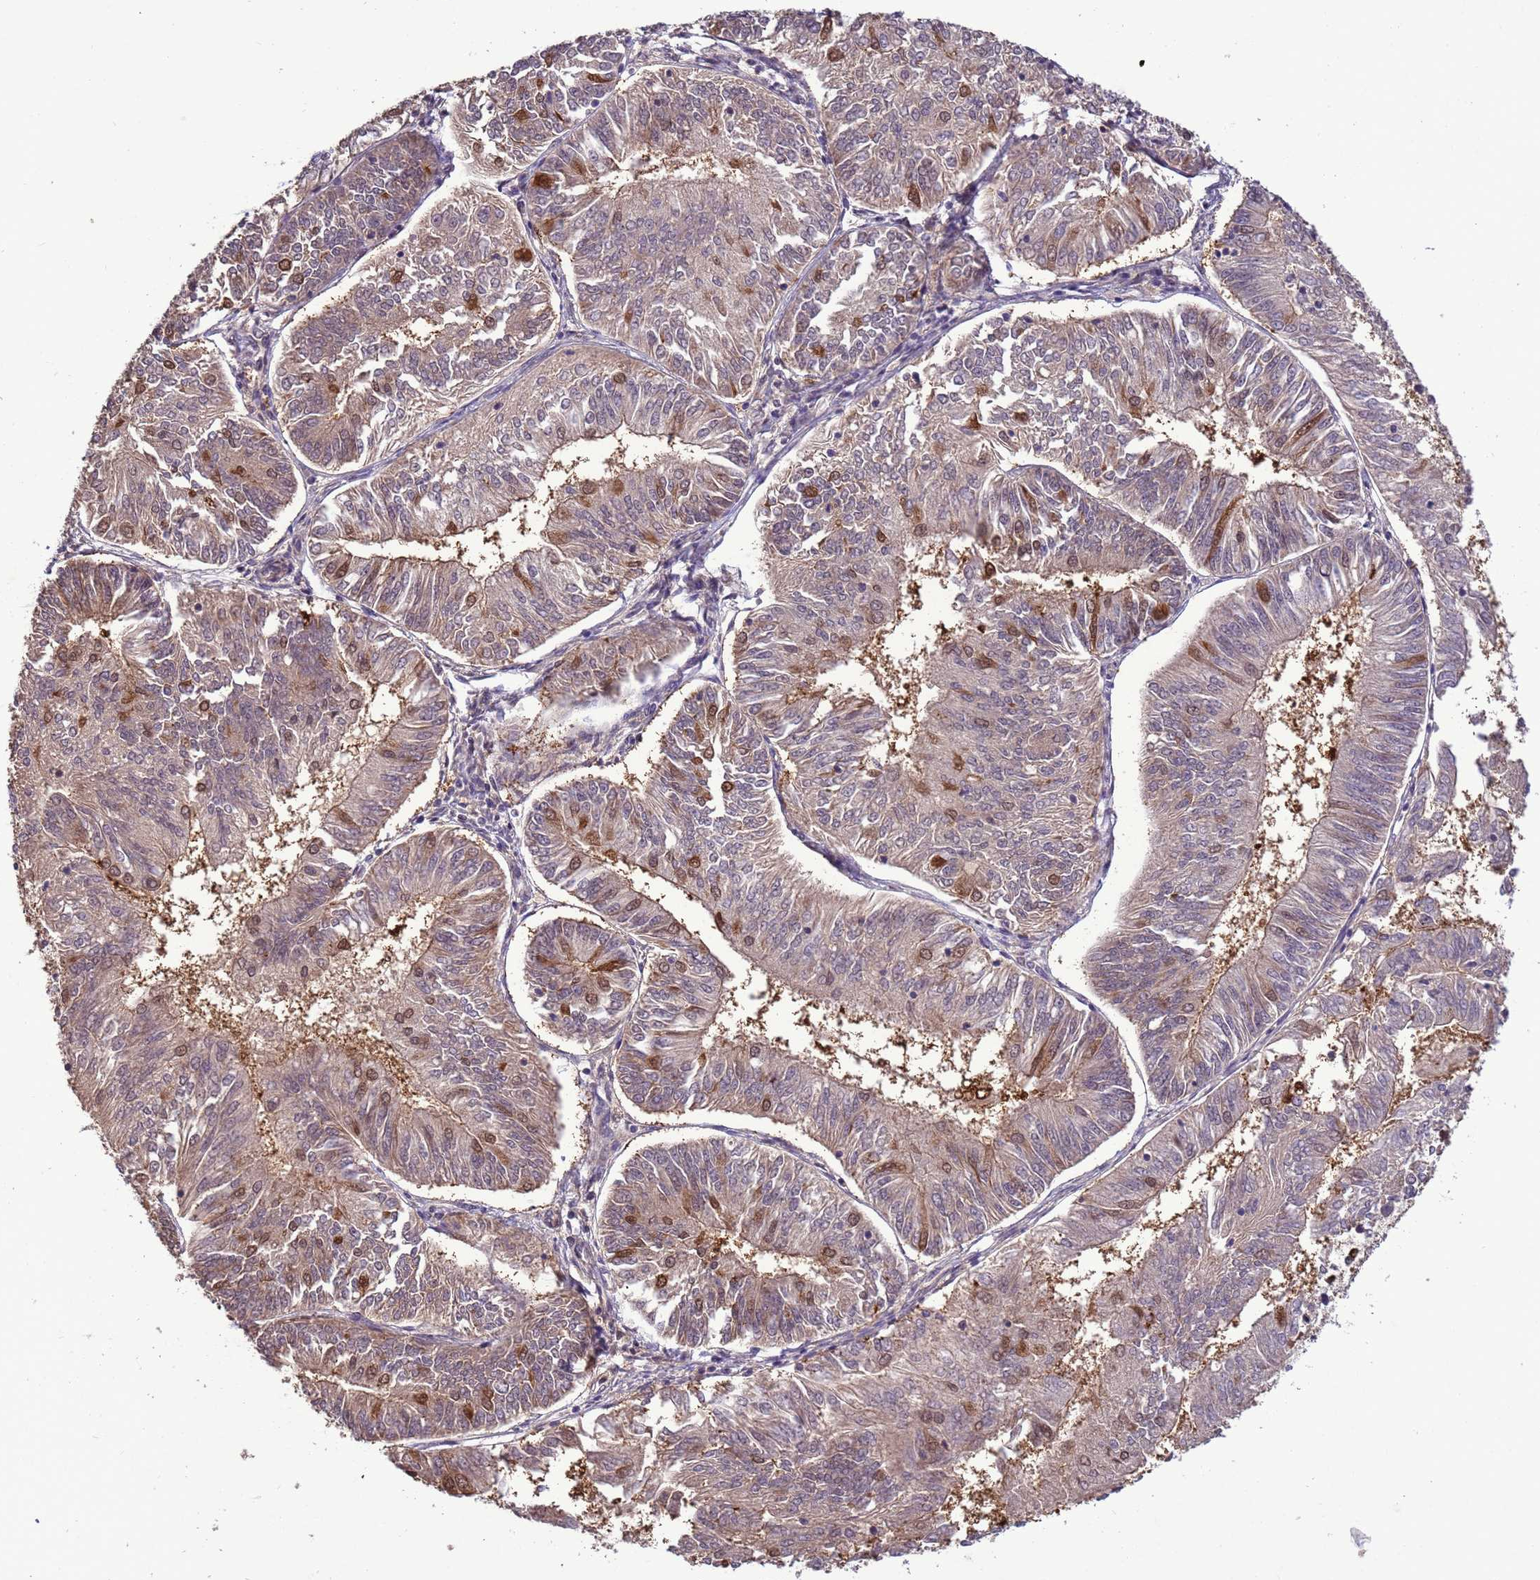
{"staining": {"intensity": "strong", "quantity": "<25%", "location": "cytoplasmic/membranous,nuclear"}, "tissue": "endometrial cancer", "cell_type": "Tumor cells", "image_type": "cancer", "snomed": [{"axis": "morphology", "description": "Adenocarcinoma, NOS"}, {"axis": "topography", "description": "Endometrium"}], "caption": "Immunohistochemical staining of human endometrial cancer (adenocarcinoma) reveals medium levels of strong cytoplasmic/membranous and nuclear positivity in about <25% of tumor cells.", "gene": "ZBTB5", "patient": {"sex": "female", "age": 58}}